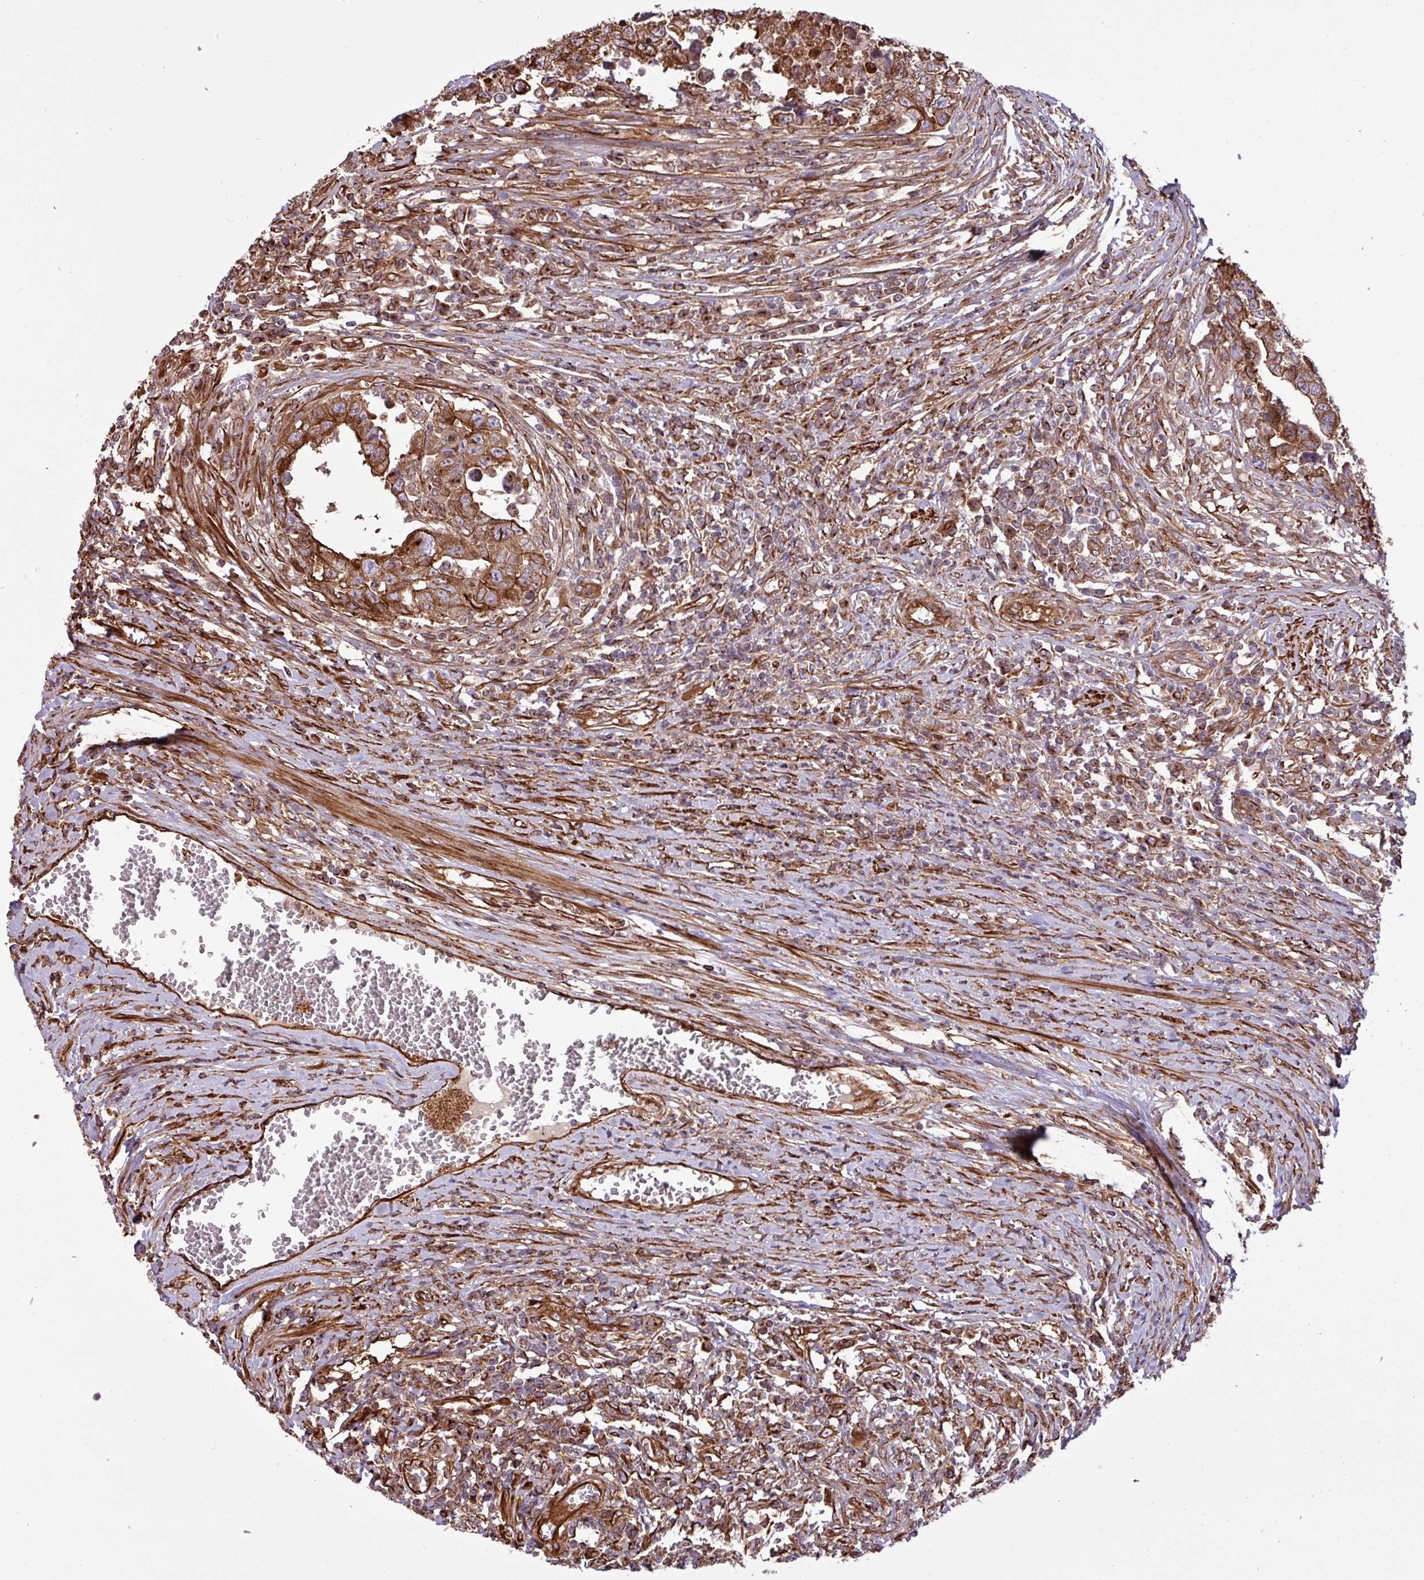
{"staining": {"intensity": "strong", "quantity": ">75%", "location": "cytoplasmic/membranous"}, "tissue": "testis cancer", "cell_type": "Tumor cells", "image_type": "cancer", "snomed": [{"axis": "morphology", "description": "Carcinoma, Embryonal, NOS"}, {"axis": "topography", "description": "Testis"}], "caption": "An immunohistochemistry (IHC) micrograph of neoplastic tissue is shown. Protein staining in brown labels strong cytoplasmic/membranous positivity in testis cancer within tumor cells.", "gene": "ZNF300", "patient": {"sex": "male", "age": 25}}